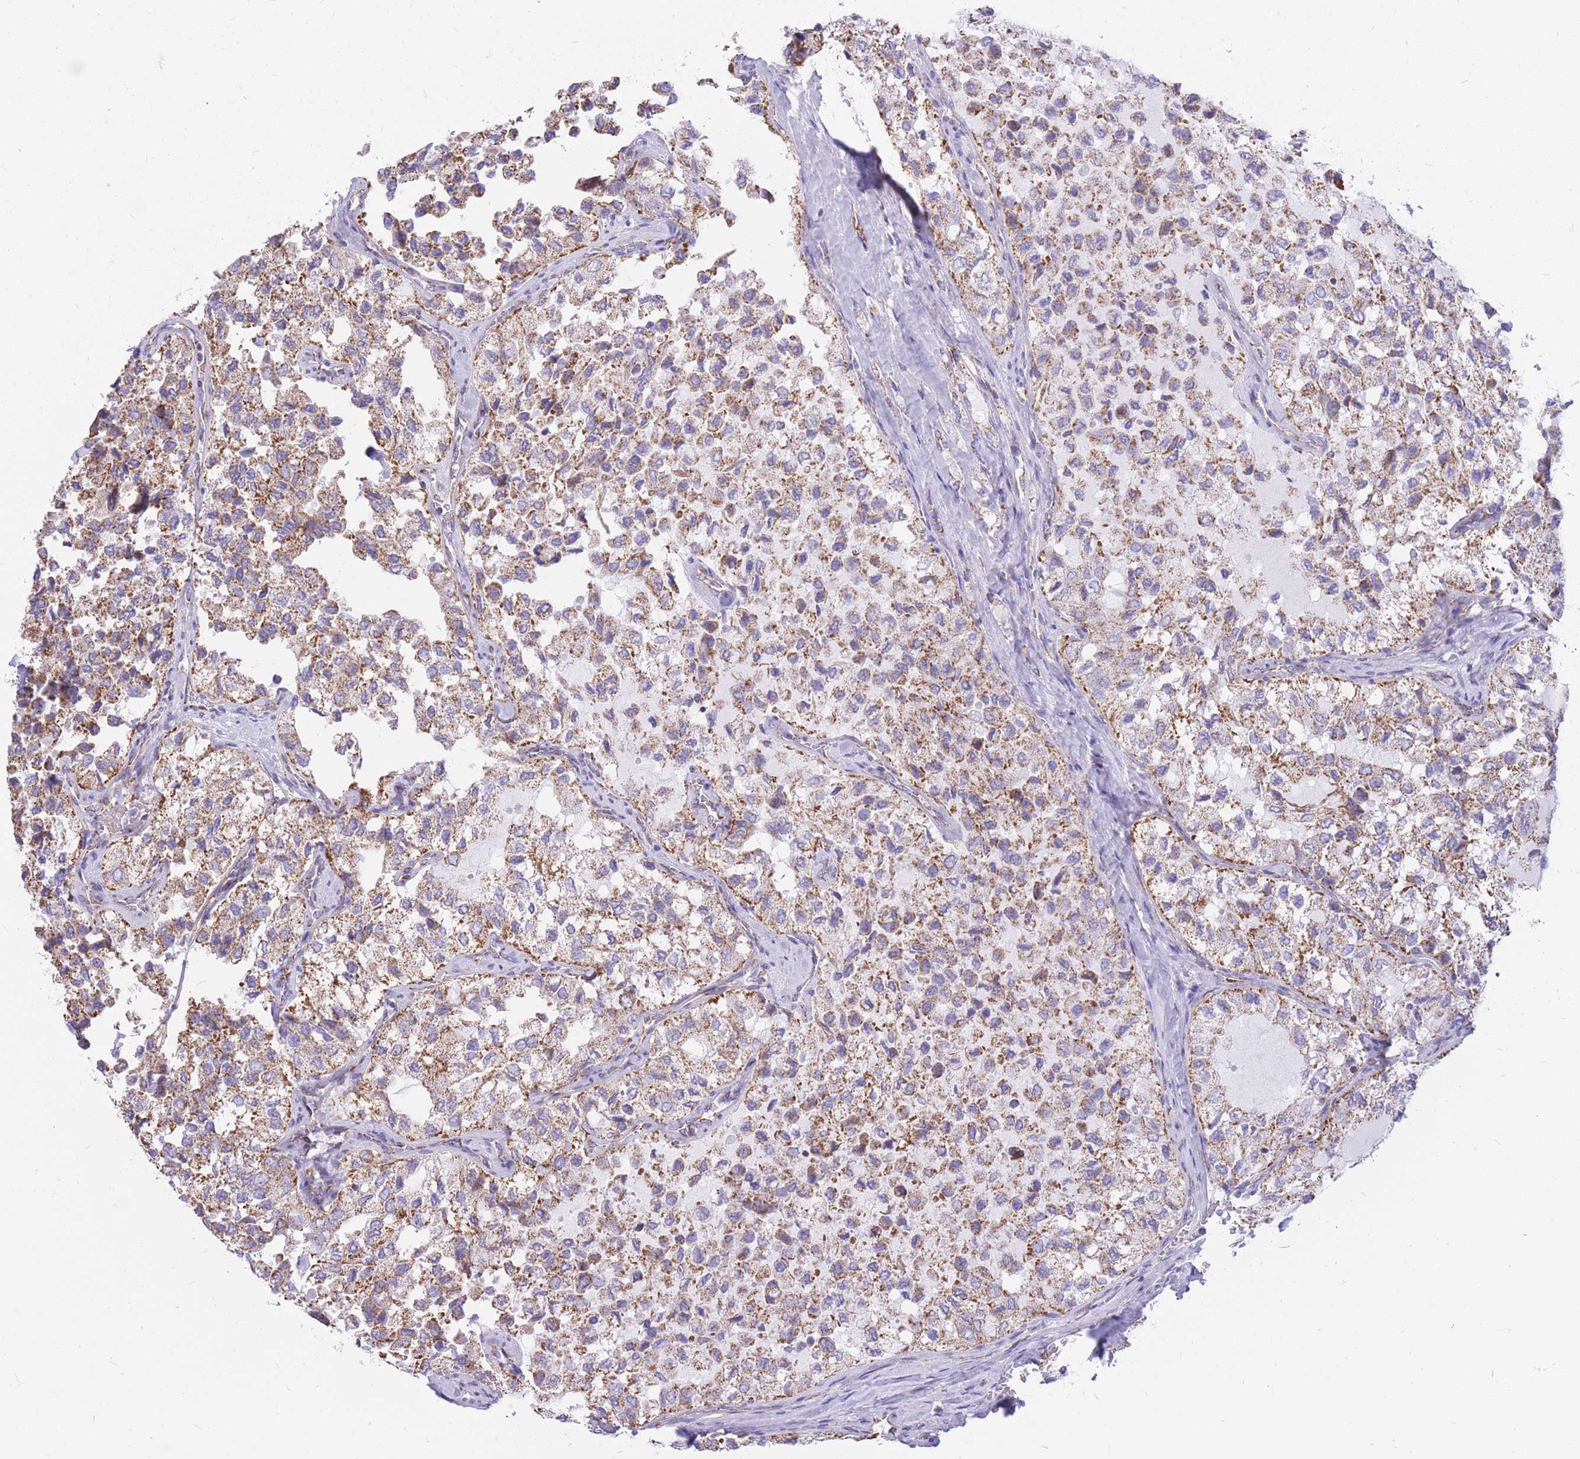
{"staining": {"intensity": "moderate", "quantity": "25%-75%", "location": "cytoplasmic/membranous"}, "tissue": "thyroid cancer", "cell_type": "Tumor cells", "image_type": "cancer", "snomed": [{"axis": "morphology", "description": "Follicular adenoma carcinoma, NOS"}, {"axis": "topography", "description": "Thyroid gland"}], "caption": "Moderate cytoplasmic/membranous protein positivity is present in approximately 25%-75% of tumor cells in thyroid follicular adenoma carcinoma.", "gene": "PCSK1", "patient": {"sex": "male", "age": 75}}